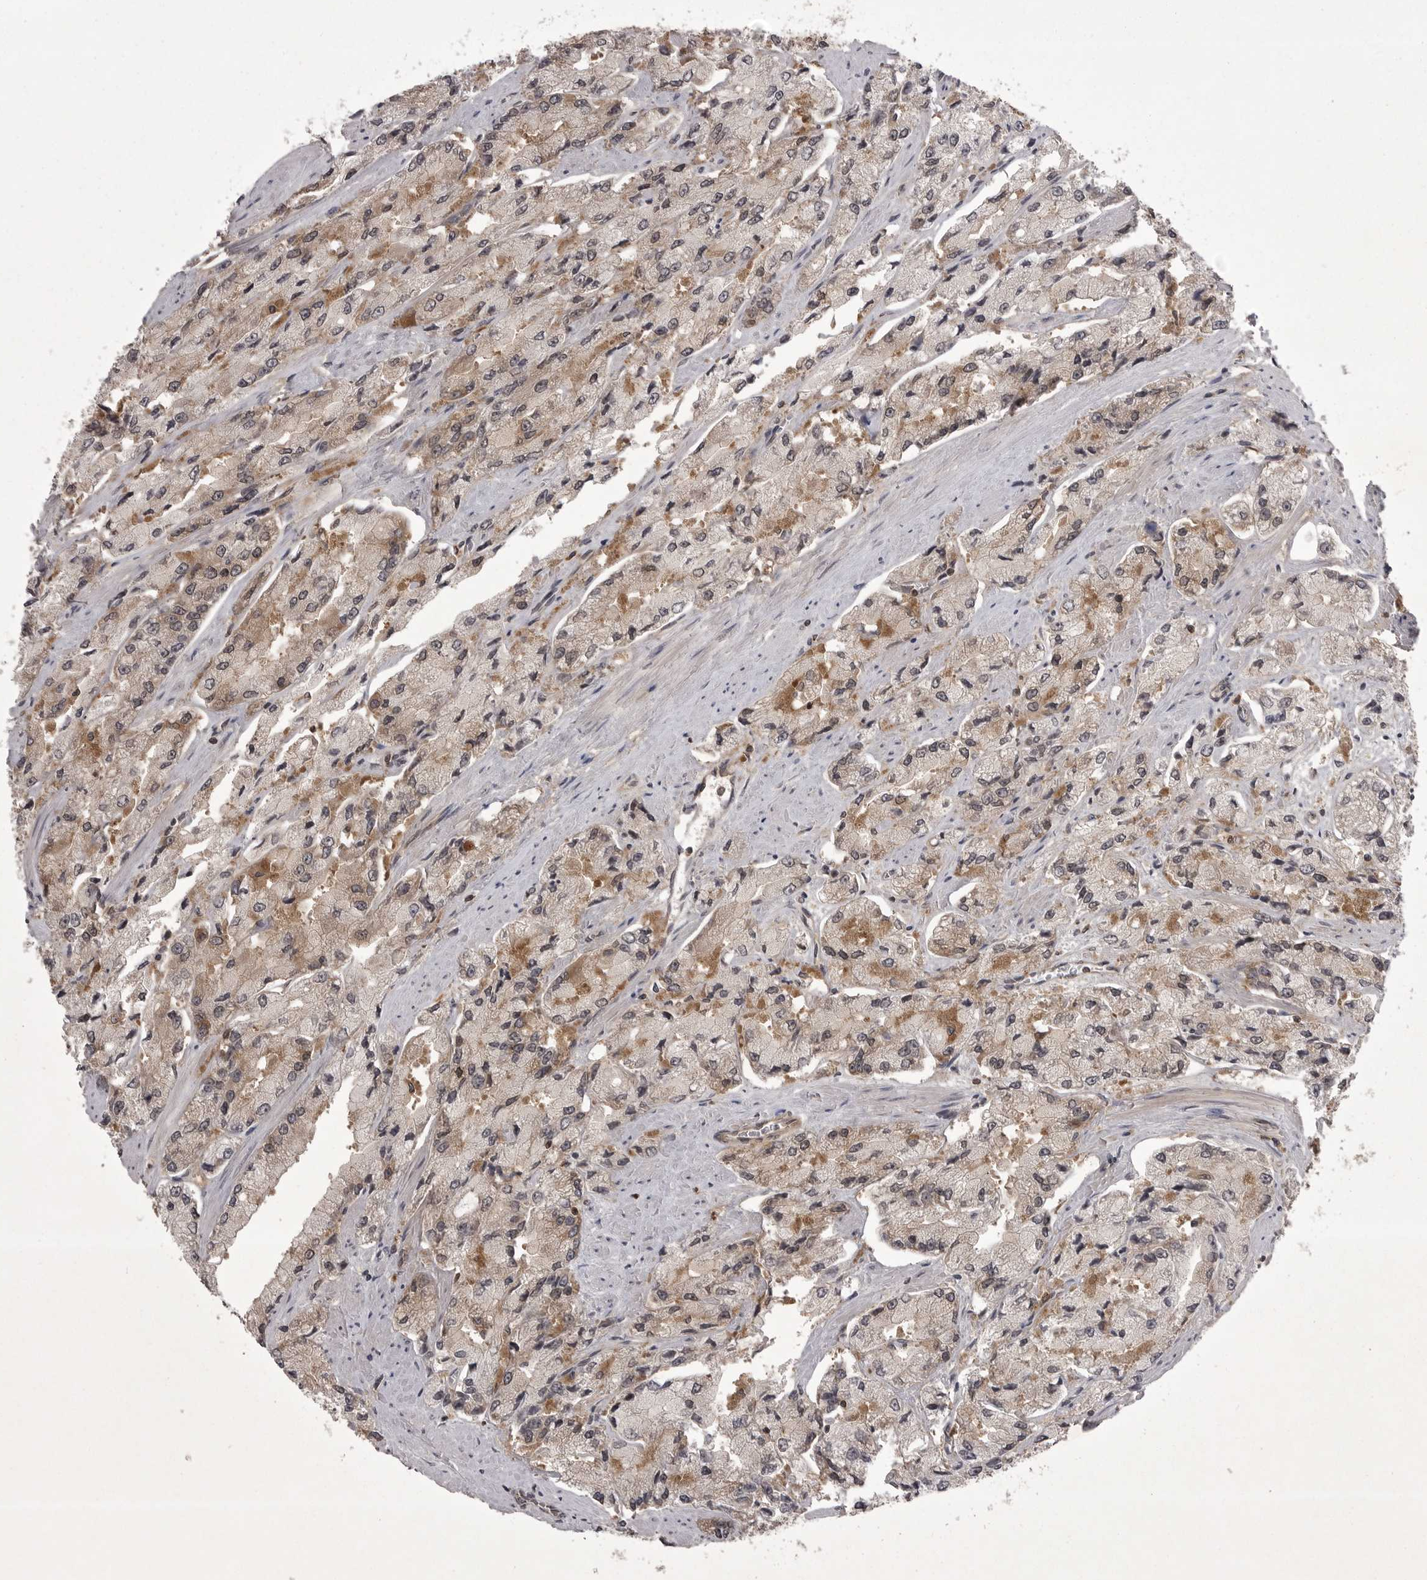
{"staining": {"intensity": "moderate", "quantity": "25%-75%", "location": "cytoplasmic/membranous"}, "tissue": "prostate cancer", "cell_type": "Tumor cells", "image_type": "cancer", "snomed": [{"axis": "morphology", "description": "Adenocarcinoma, High grade"}, {"axis": "topography", "description": "Prostate"}], "caption": "A medium amount of moderate cytoplasmic/membranous positivity is identified in approximately 25%-75% of tumor cells in prostate cancer (high-grade adenocarcinoma) tissue.", "gene": "STK24", "patient": {"sex": "male", "age": 58}}